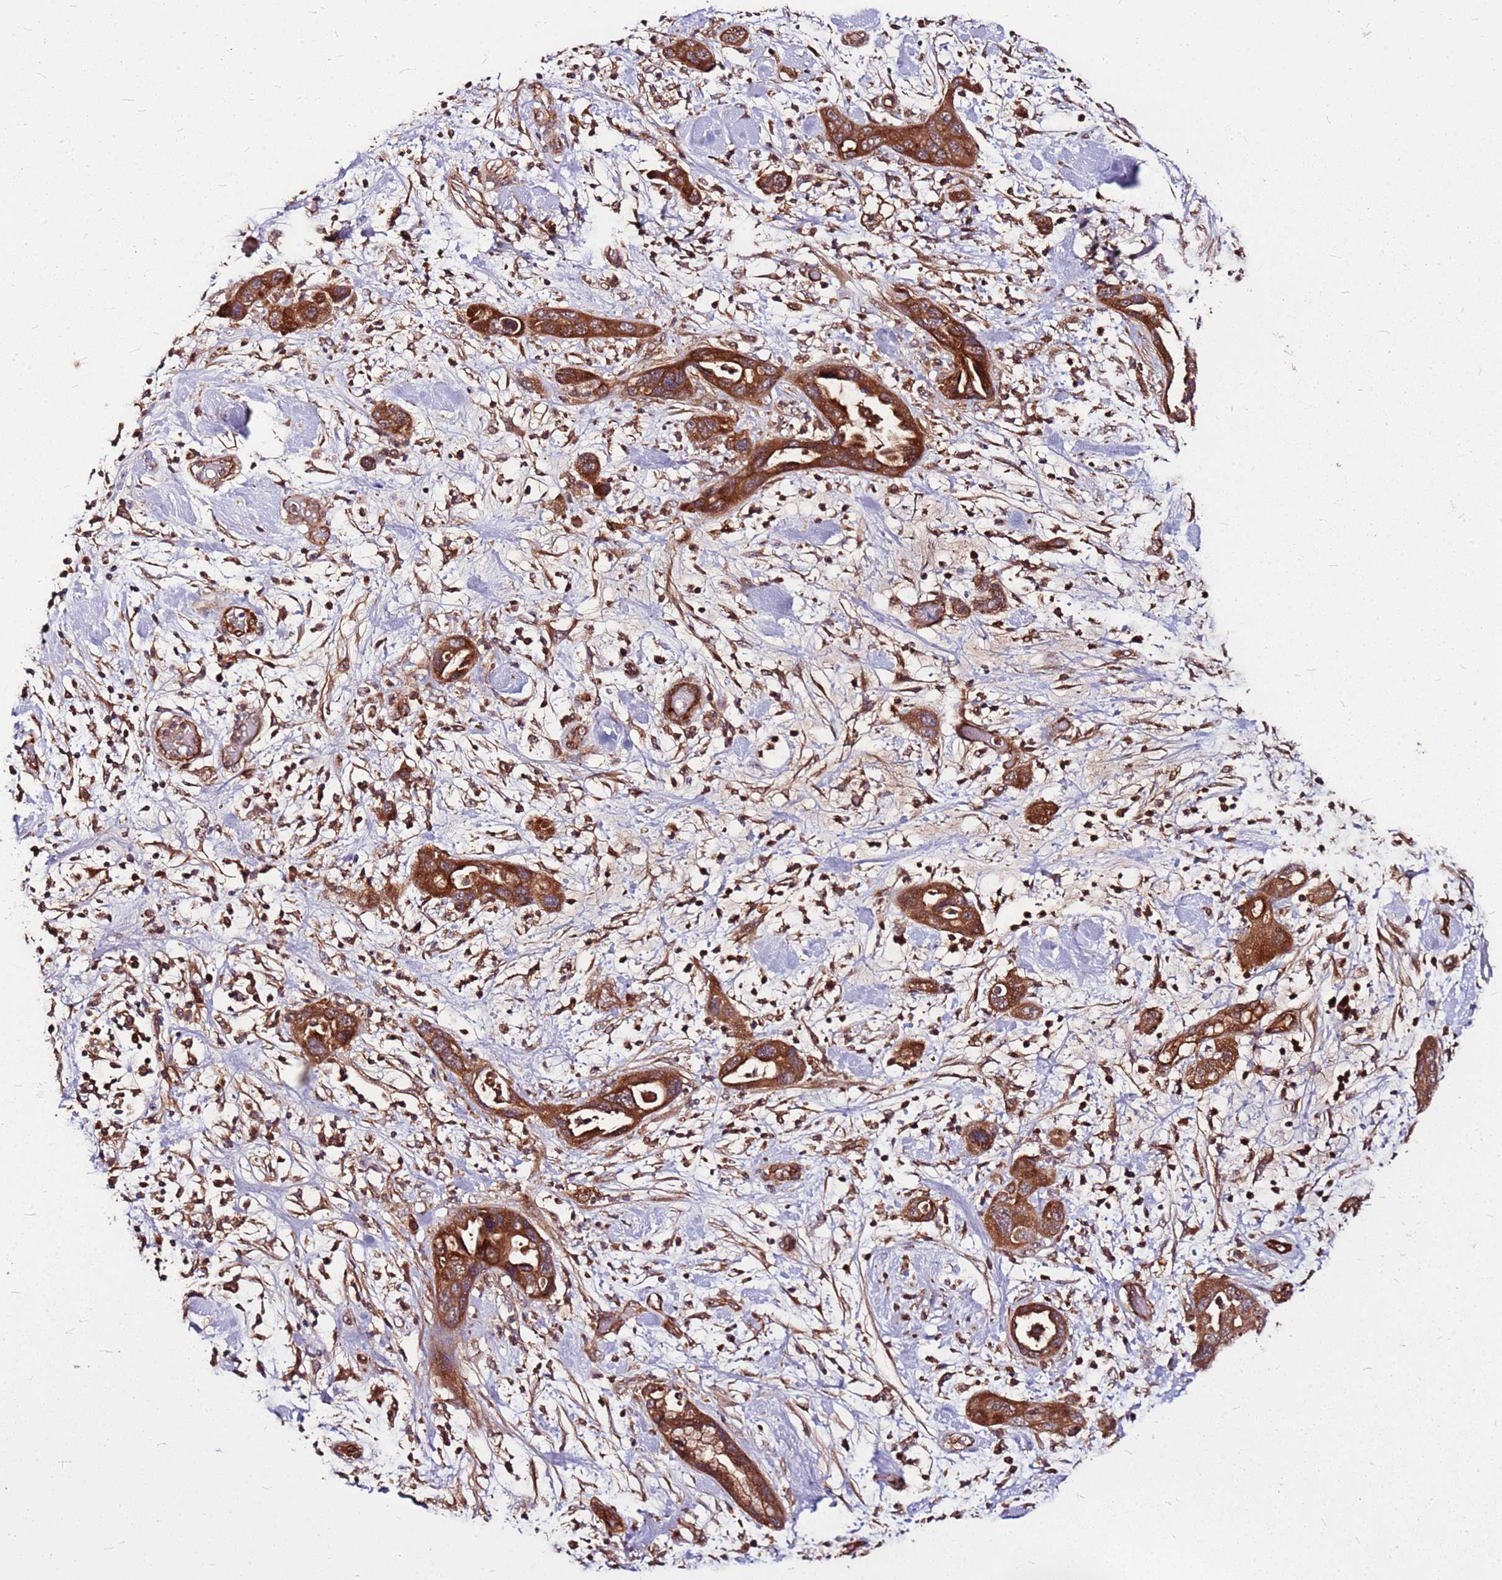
{"staining": {"intensity": "strong", "quantity": ">75%", "location": "cytoplasmic/membranous"}, "tissue": "pancreatic cancer", "cell_type": "Tumor cells", "image_type": "cancer", "snomed": [{"axis": "morphology", "description": "Adenocarcinoma, NOS"}, {"axis": "topography", "description": "Pancreas"}], "caption": "Pancreatic cancer (adenocarcinoma) tissue reveals strong cytoplasmic/membranous expression in approximately >75% of tumor cells, visualized by immunohistochemistry.", "gene": "LYPLAL1", "patient": {"sex": "female", "age": 71}}